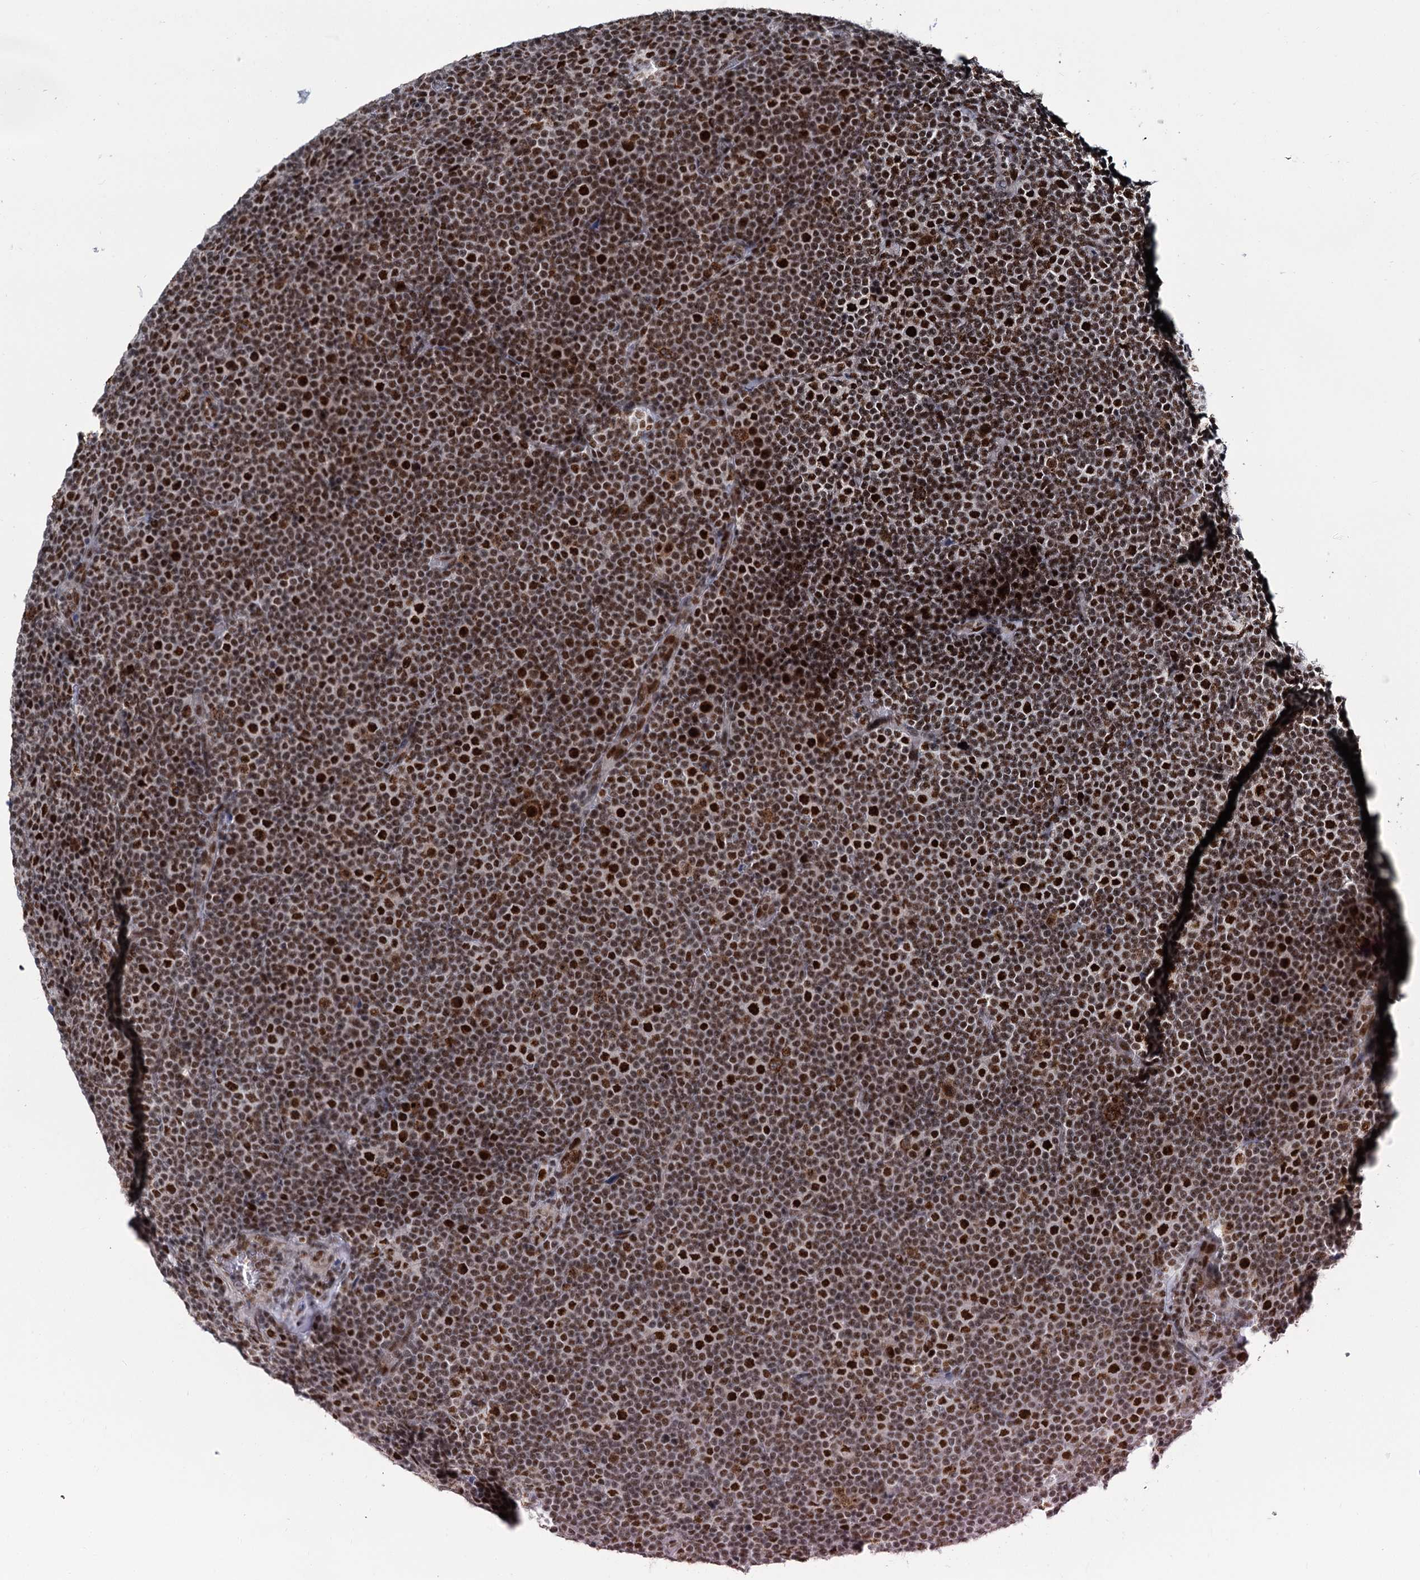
{"staining": {"intensity": "strong", "quantity": ">75%", "location": "nuclear"}, "tissue": "lymphoma", "cell_type": "Tumor cells", "image_type": "cancer", "snomed": [{"axis": "morphology", "description": "Malignant lymphoma, non-Hodgkin's type, Low grade"}, {"axis": "topography", "description": "Lymph node"}], "caption": "Immunohistochemical staining of lymphoma demonstrates high levels of strong nuclear protein expression in approximately >75% of tumor cells.", "gene": "WBP4", "patient": {"sex": "female", "age": 67}}